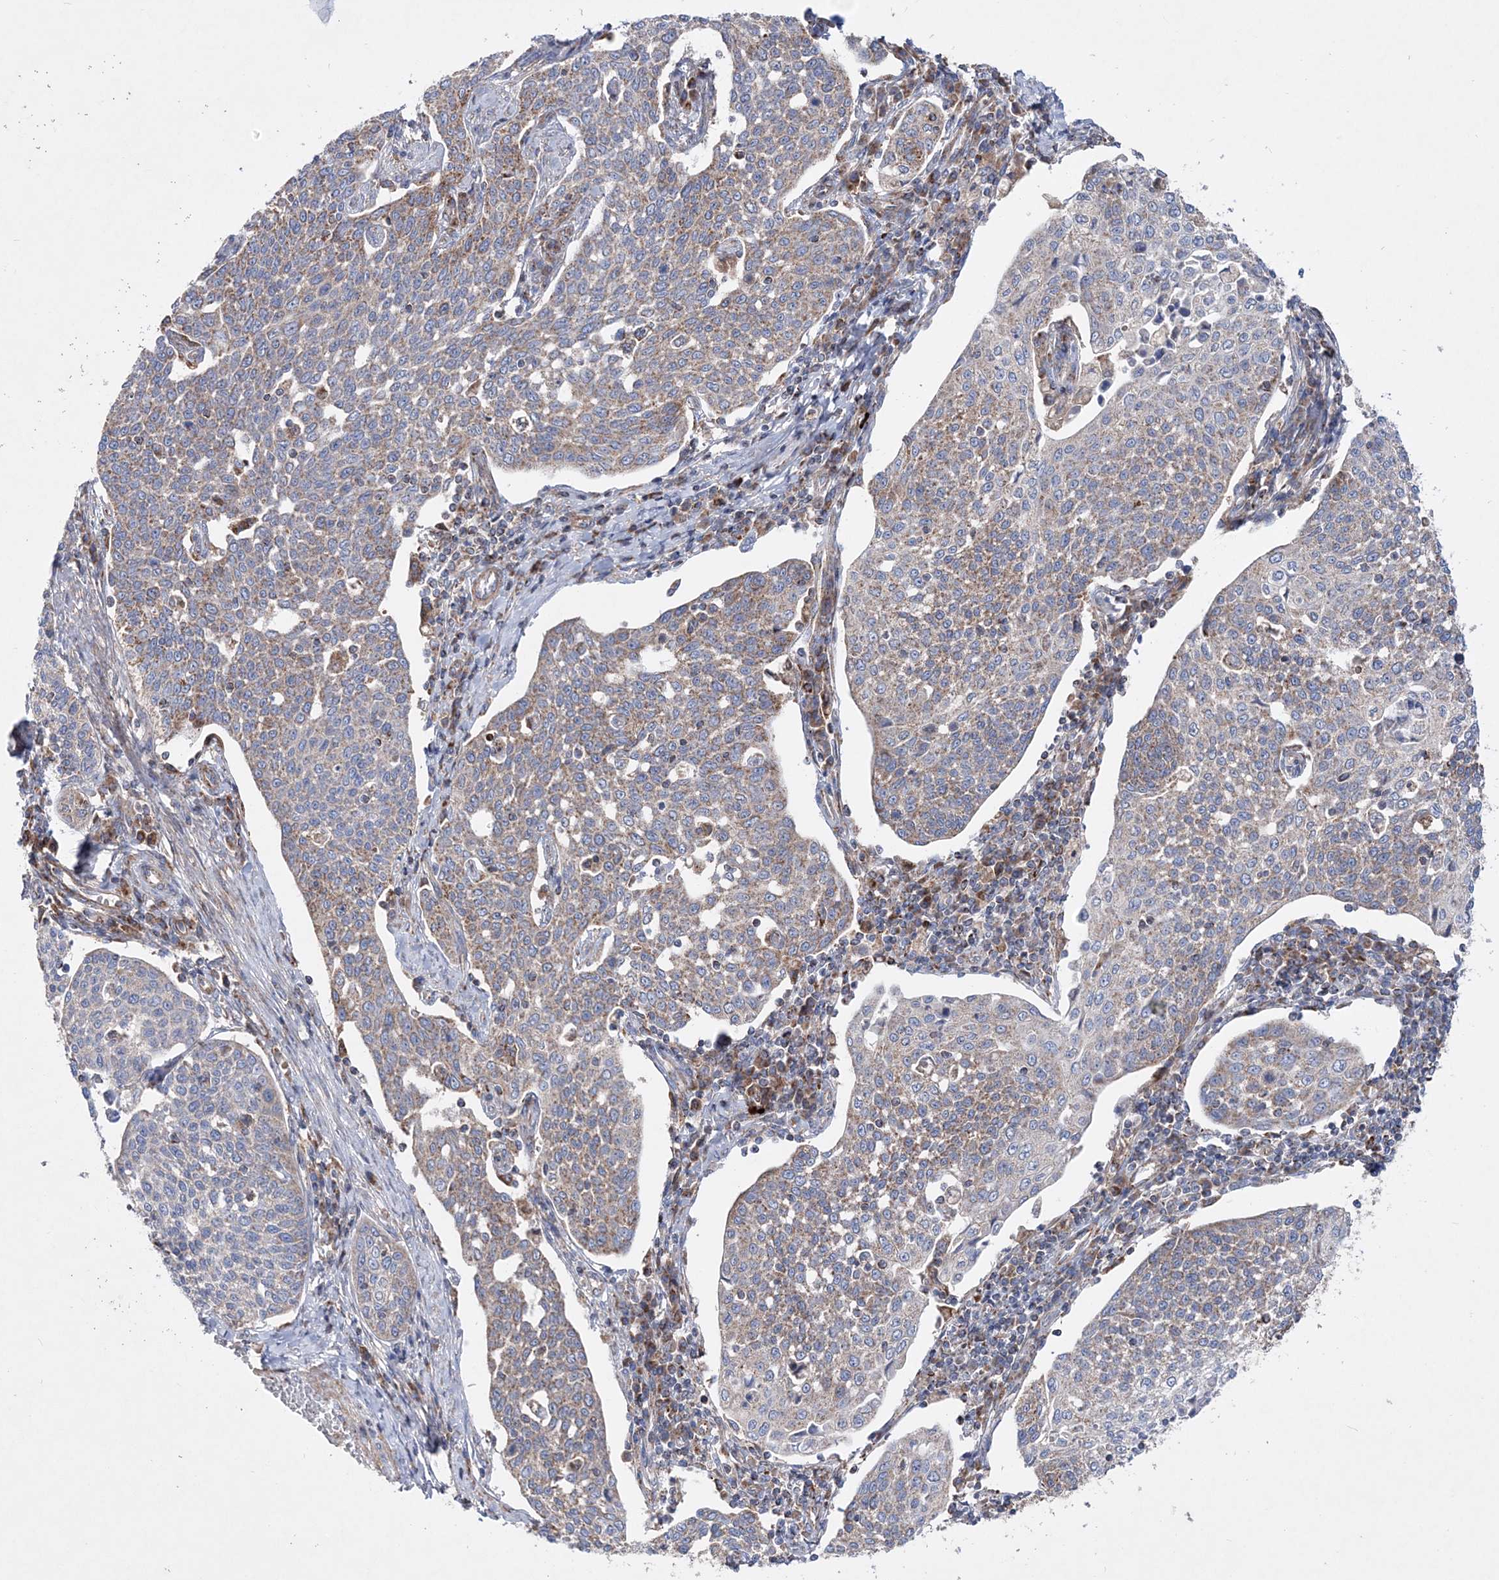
{"staining": {"intensity": "weak", "quantity": "25%-75%", "location": "cytoplasmic/membranous"}, "tissue": "cervical cancer", "cell_type": "Tumor cells", "image_type": "cancer", "snomed": [{"axis": "morphology", "description": "Squamous cell carcinoma, NOS"}, {"axis": "topography", "description": "Cervix"}], "caption": "A high-resolution histopathology image shows immunohistochemistry staining of cervical squamous cell carcinoma, which reveals weak cytoplasmic/membranous expression in approximately 25%-75% of tumor cells.", "gene": "NGLY1", "patient": {"sex": "female", "age": 34}}